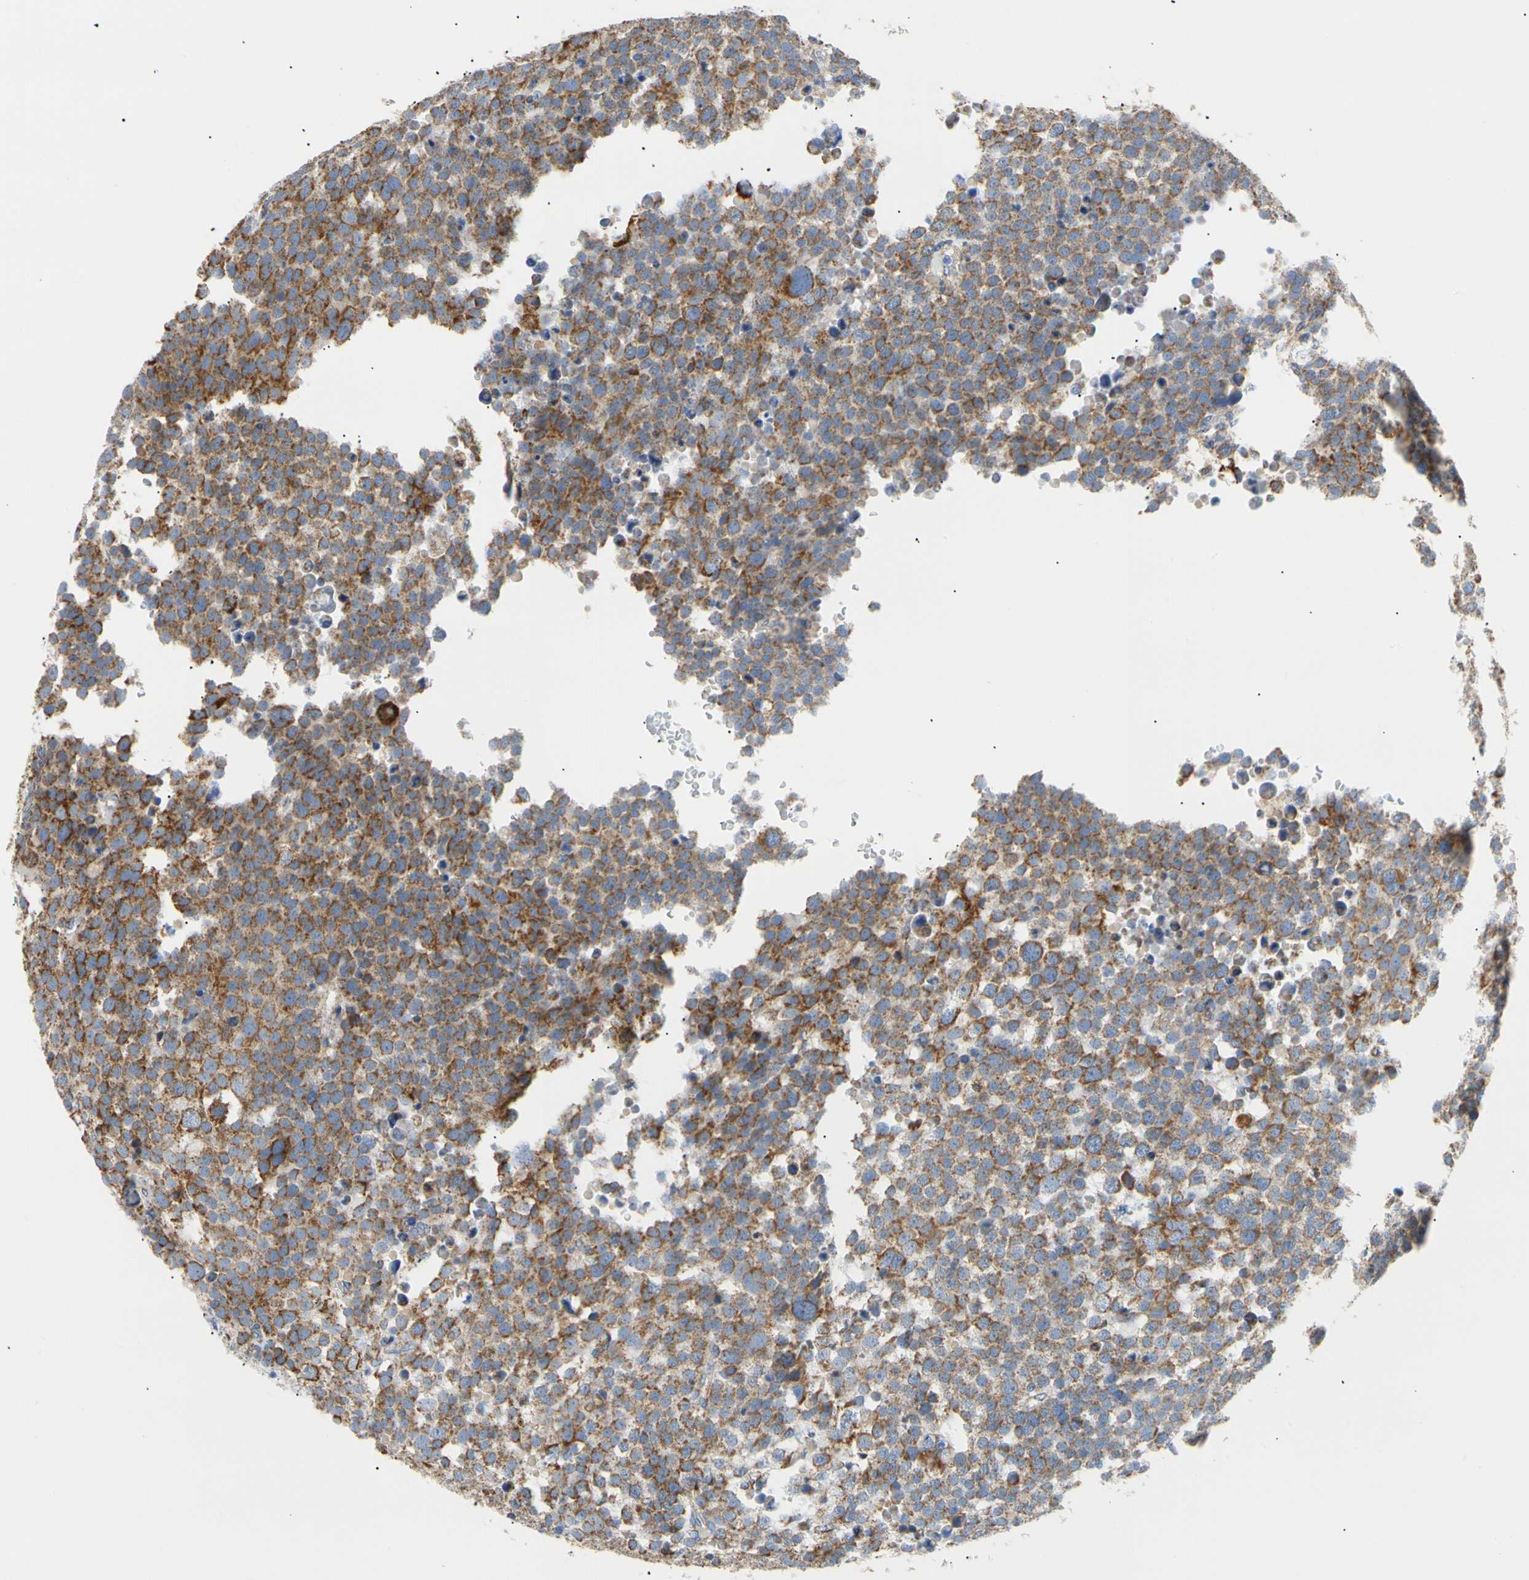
{"staining": {"intensity": "strong", "quantity": ">75%", "location": "cytoplasmic/membranous"}, "tissue": "testis cancer", "cell_type": "Tumor cells", "image_type": "cancer", "snomed": [{"axis": "morphology", "description": "Seminoma, NOS"}, {"axis": "topography", "description": "Testis"}], "caption": "An immunohistochemistry micrograph of tumor tissue is shown. Protein staining in brown labels strong cytoplasmic/membranous positivity in testis cancer within tumor cells. (DAB IHC, brown staining for protein, blue staining for nuclei).", "gene": "ACAT1", "patient": {"sex": "male", "age": 71}}